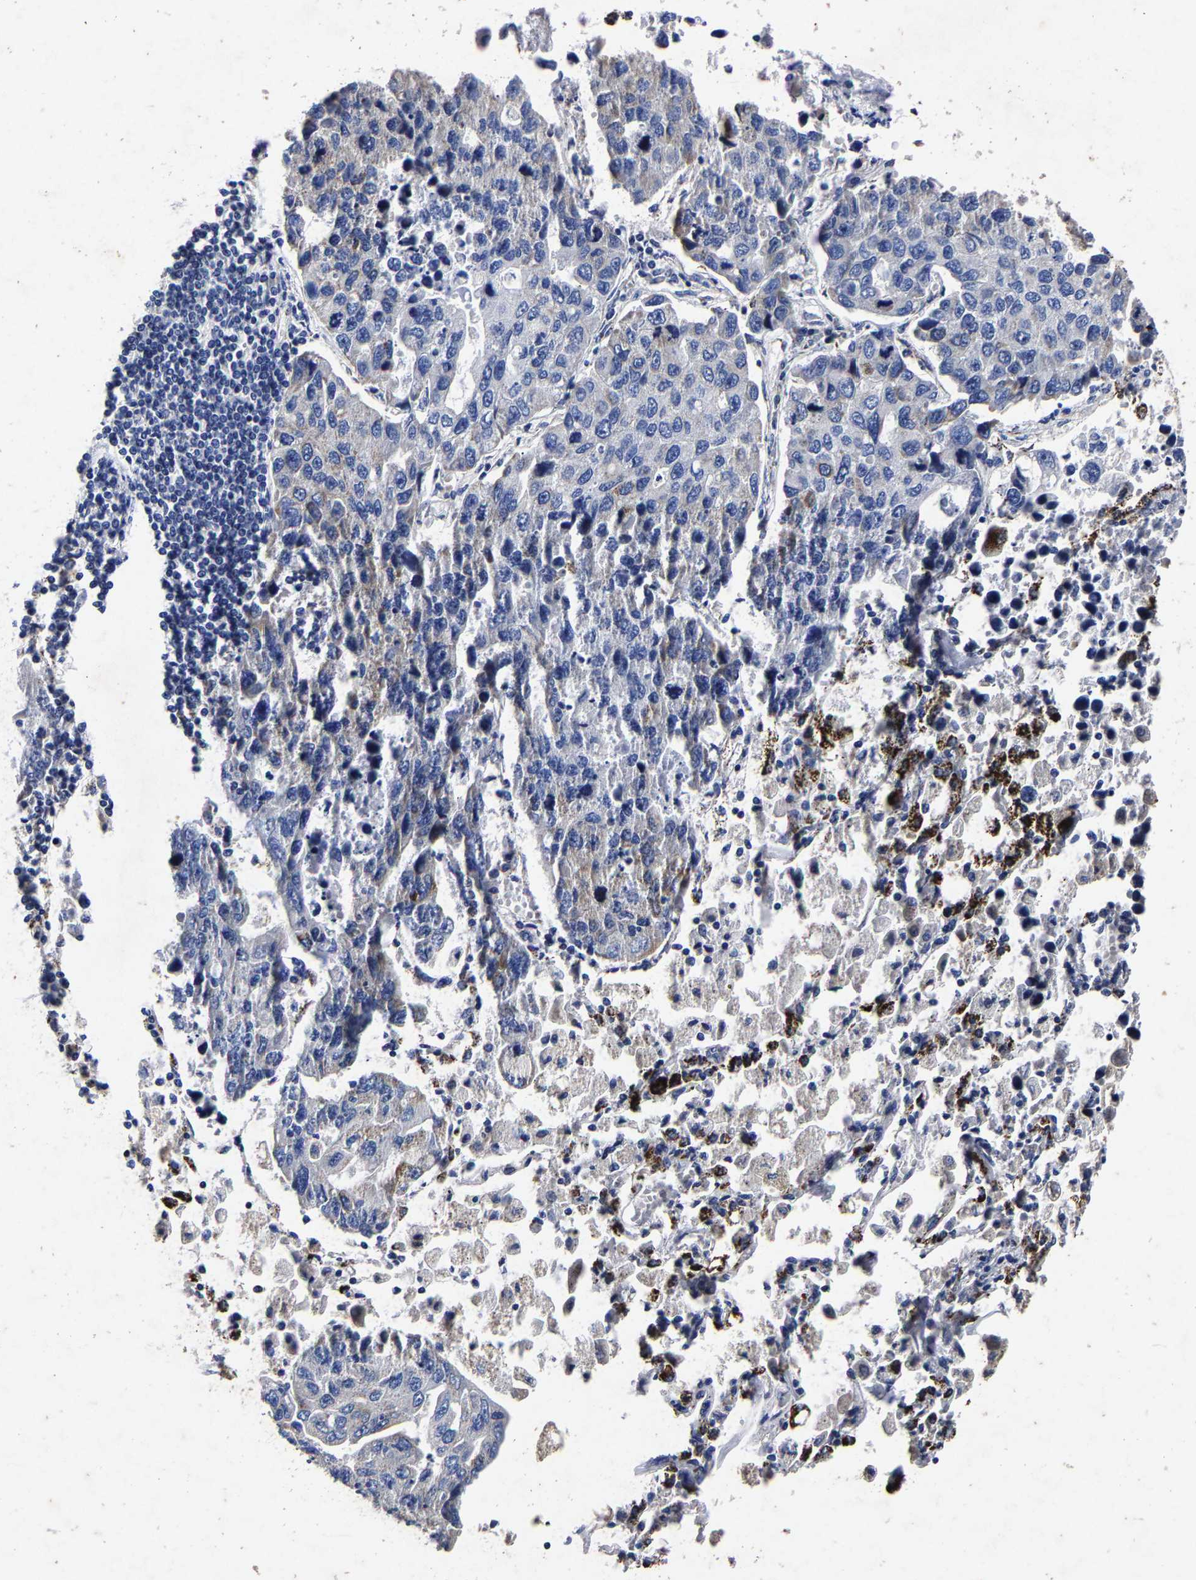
{"staining": {"intensity": "negative", "quantity": "none", "location": "none"}, "tissue": "lung cancer", "cell_type": "Tumor cells", "image_type": "cancer", "snomed": [{"axis": "morphology", "description": "Adenocarcinoma, NOS"}, {"axis": "topography", "description": "Lung"}], "caption": "A photomicrograph of lung cancer (adenocarcinoma) stained for a protein exhibits no brown staining in tumor cells.", "gene": "AASS", "patient": {"sex": "male", "age": 64}}